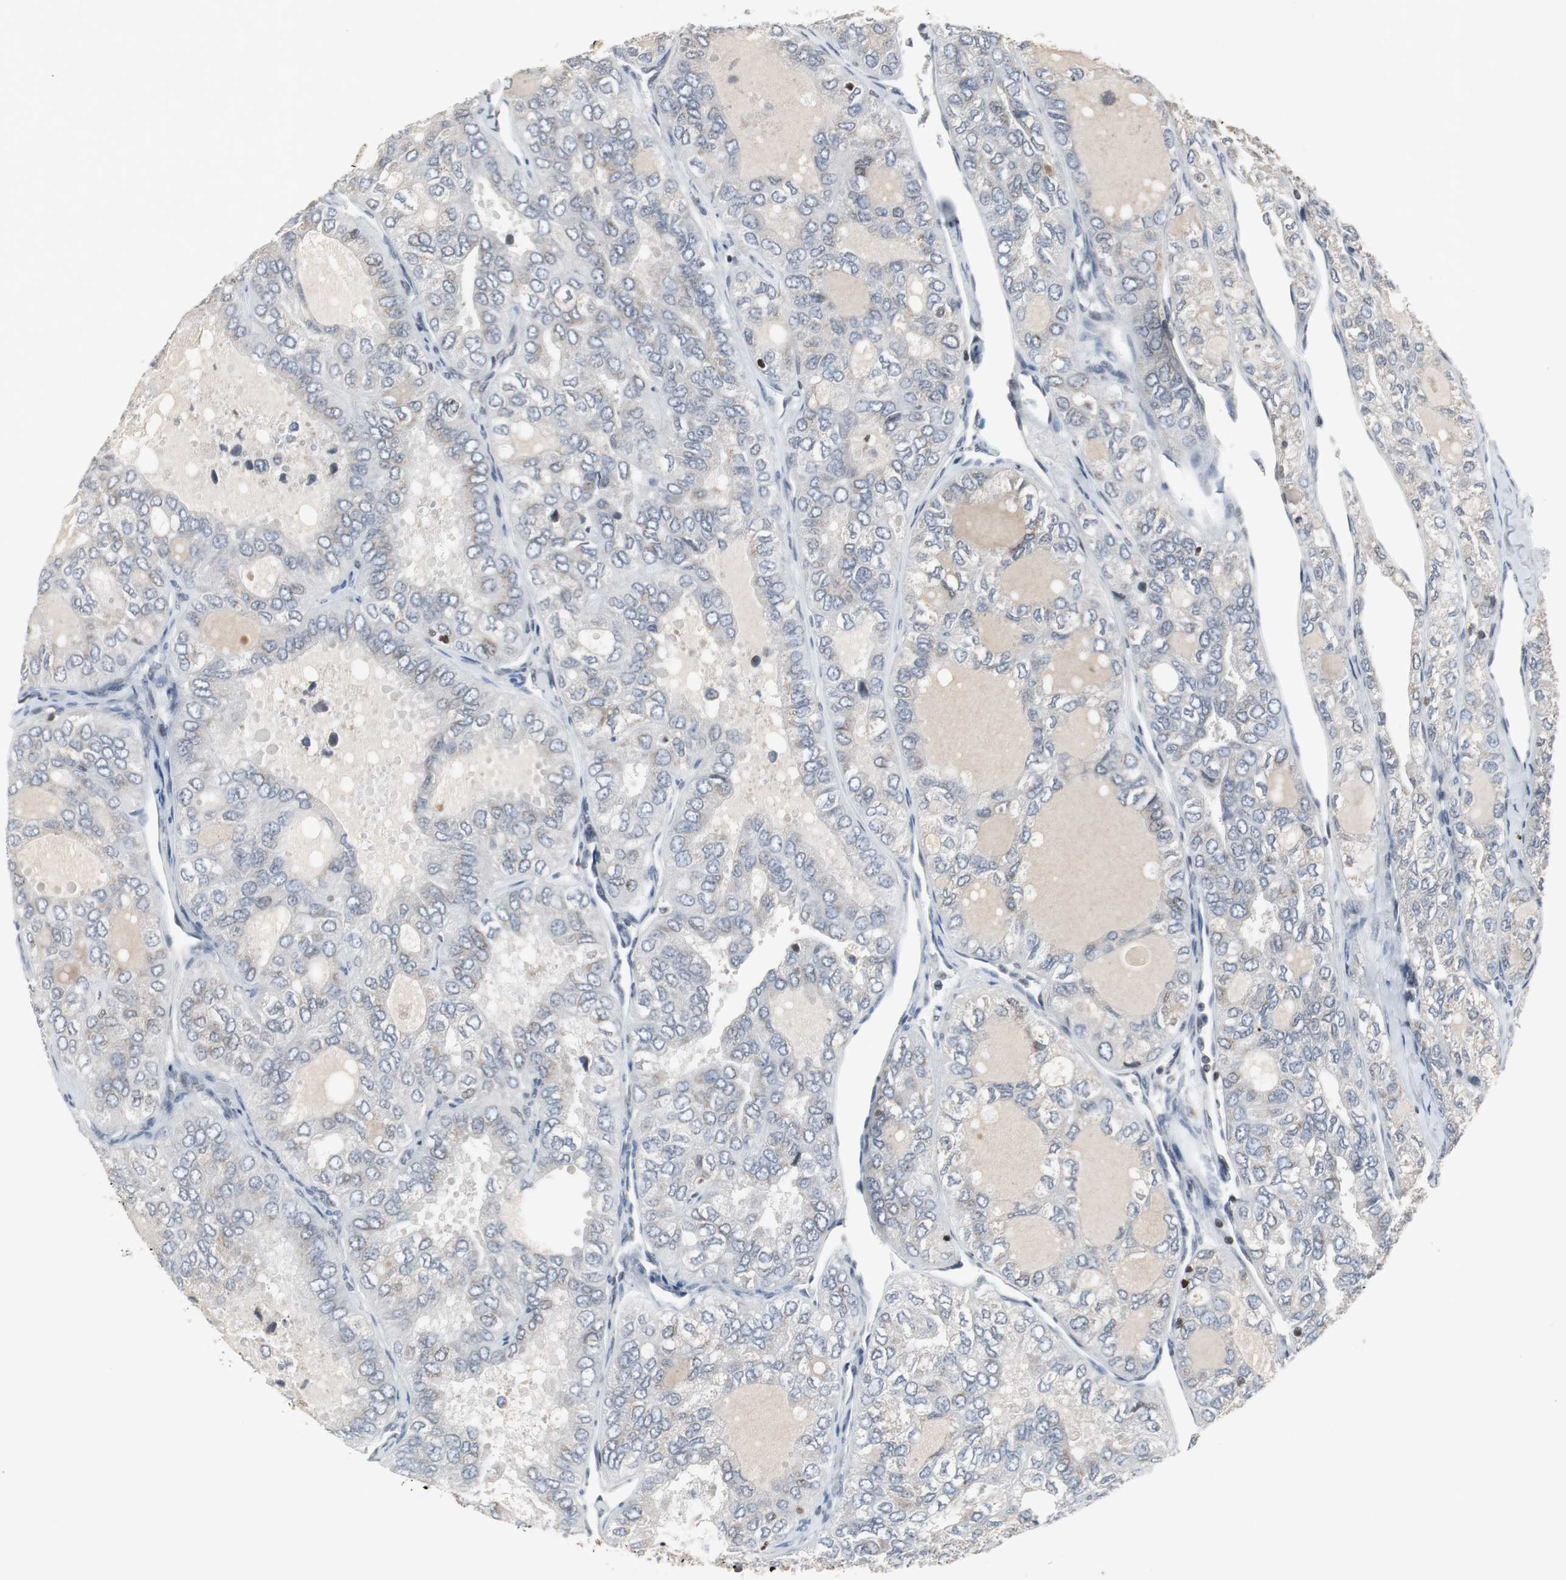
{"staining": {"intensity": "negative", "quantity": "none", "location": "none"}, "tissue": "thyroid cancer", "cell_type": "Tumor cells", "image_type": "cancer", "snomed": [{"axis": "morphology", "description": "Follicular adenoma carcinoma, NOS"}, {"axis": "topography", "description": "Thyroid gland"}], "caption": "DAB immunohistochemical staining of thyroid cancer (follicular adenoma carcinoma) exhibits no significant positivity in tumor cells.", "gene": "ZNF396", "patient": {"sex": "male", "age": 75}}